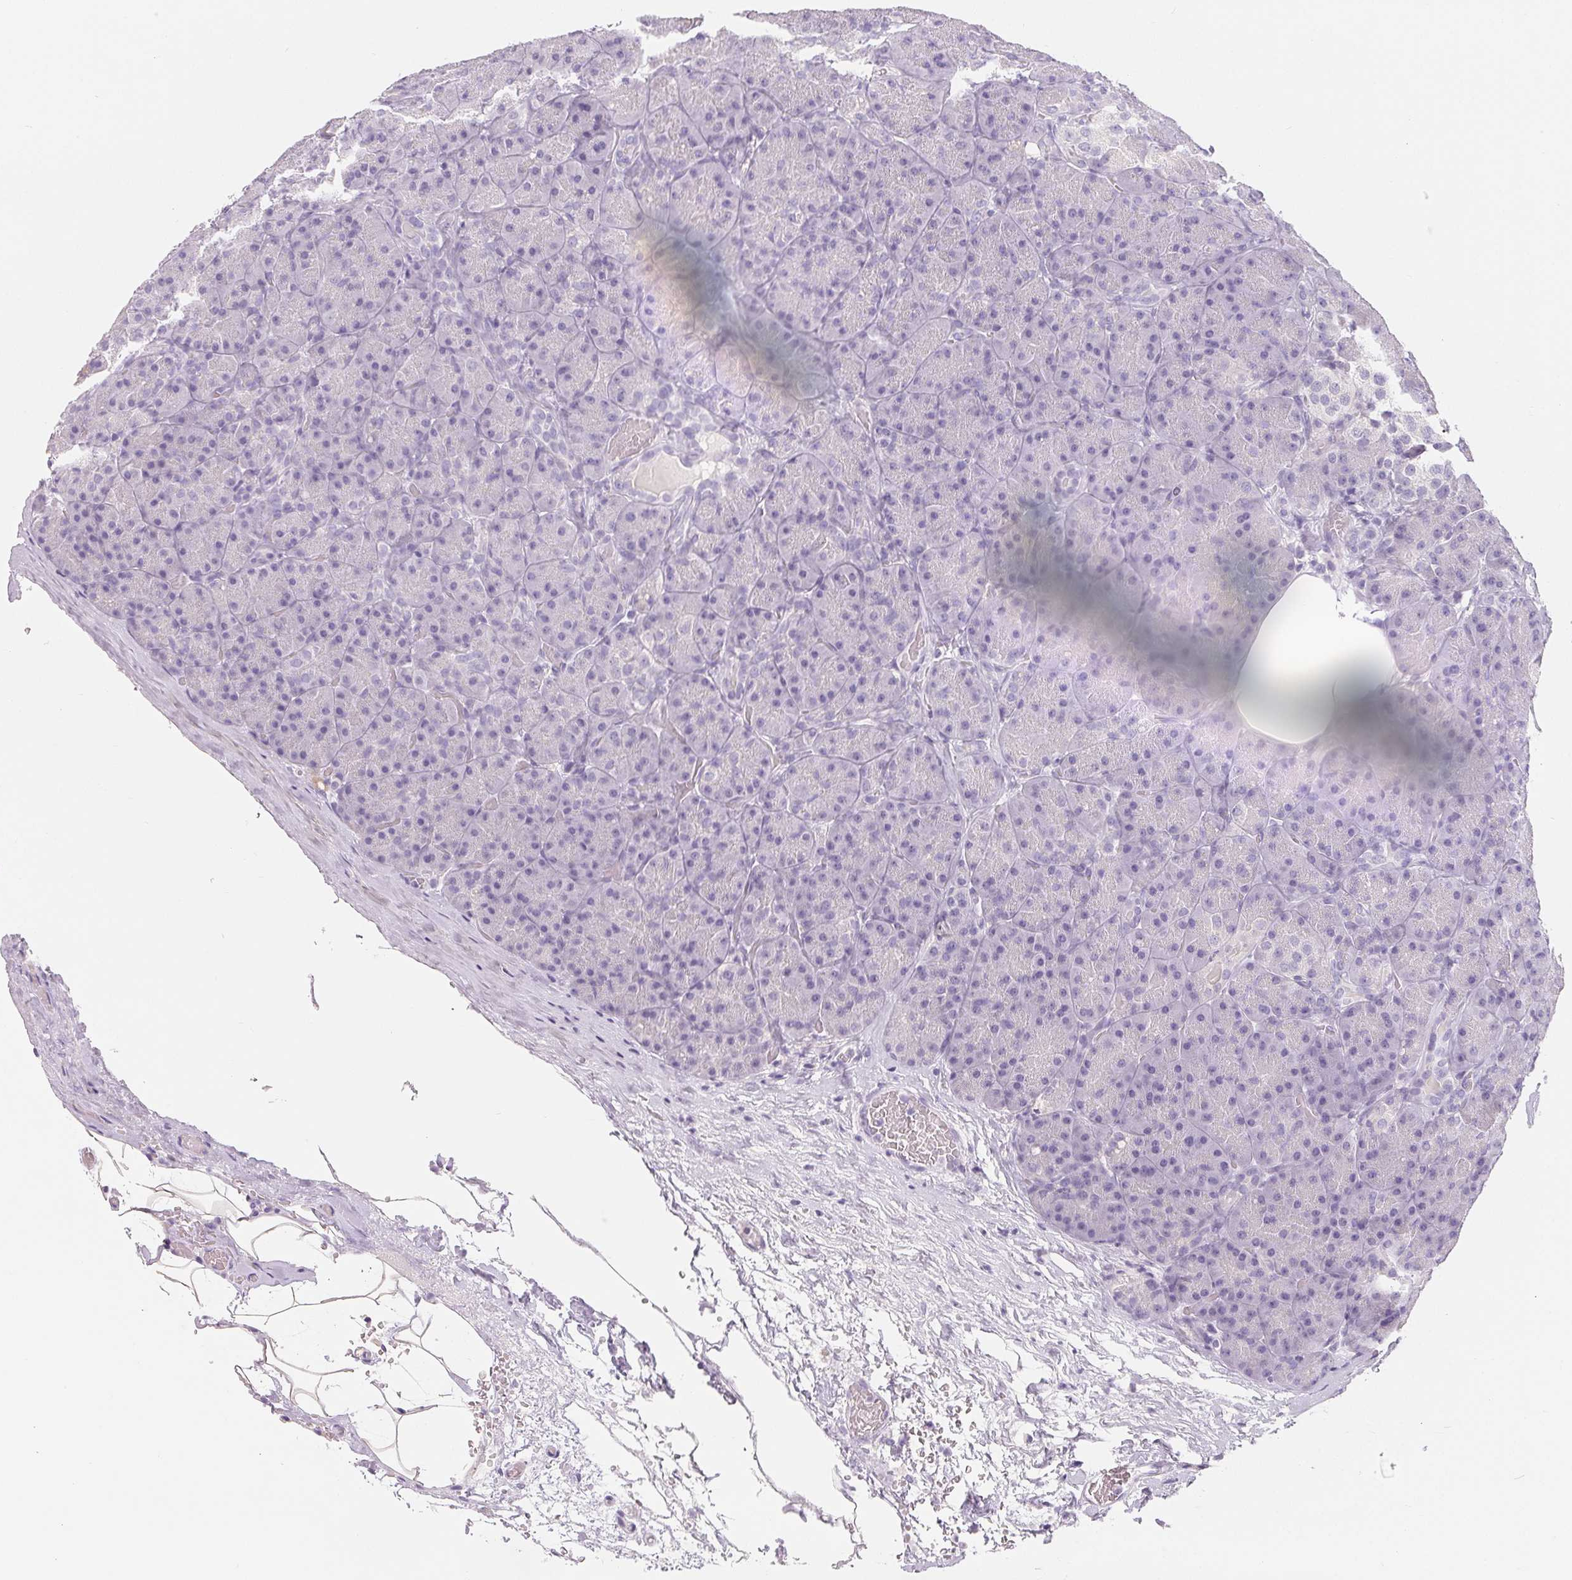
{"staining": {"intensity": "negative", "quantity": "none", "location": "none"}, "tissue": "pancreas", "cell_type": "Exocrine glandular cells", "image_type": "normal", "snomed": [{"axis": "morphology", "description": "Normal tissue, NOS"}, {"axis": "topography", "description": "Pancreas"}], "caption": "Exocrine glandular cells show no significant protein staining in unremarkable pancreas. (DAB (3,3'-diaminobenzidine) immunohistochemistry visualized using brightfield microscopy, high magnification).", "gene": "SPACA5B", "patient": {"sex": "male", "age": 57}}